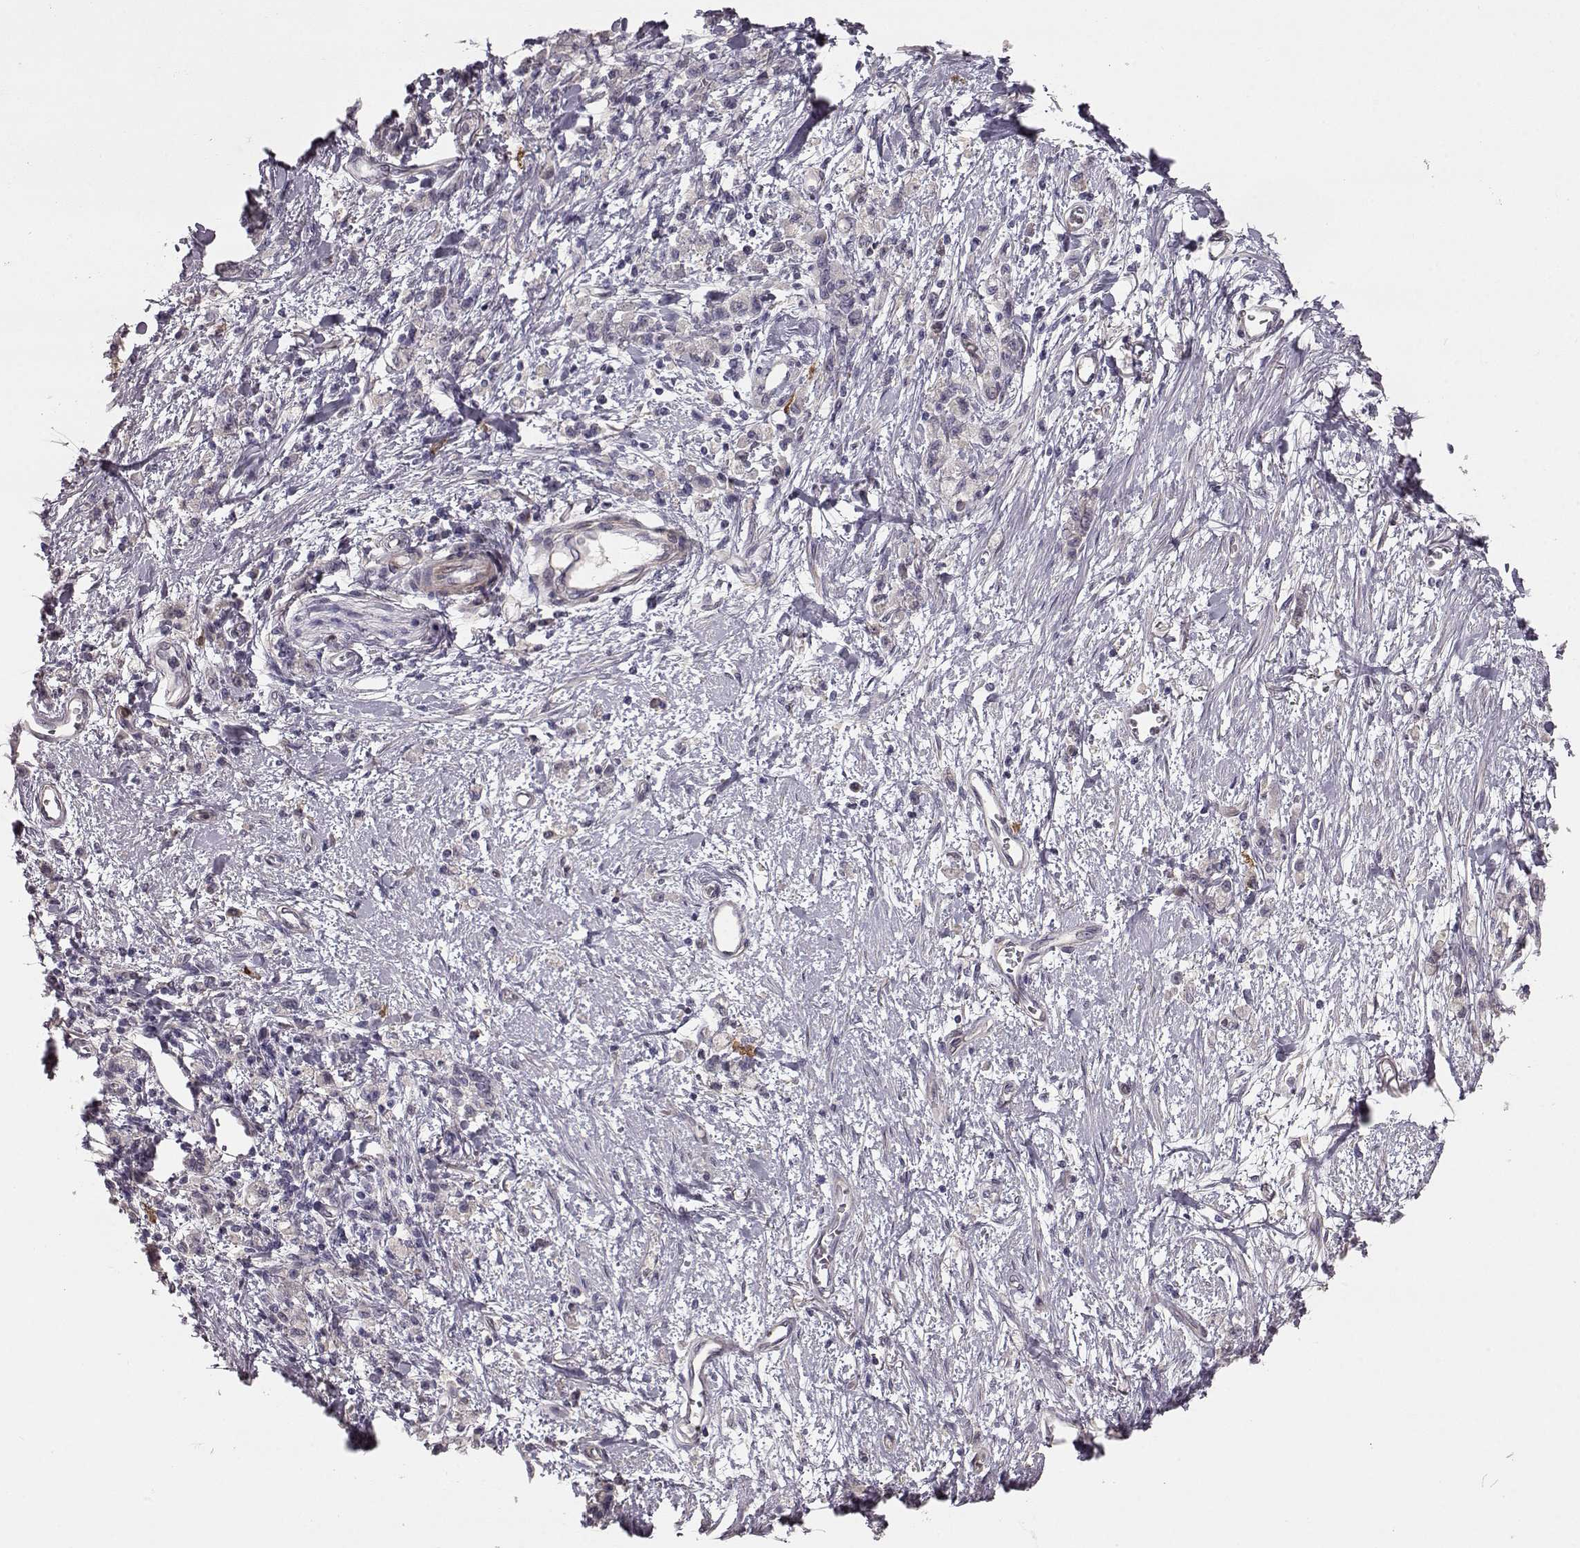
{"staining": {"intensity": "negative", "quantity": "none", "location": "none"}, "tissue": "stomach cancer", "cell_type": "Tumor cells", "image_type": "cancer", "snomed": [{"axis": "morphology", "description": "Adenocarcinoma, NOS"}, {"axis": "topography", "description": "Stomach"}], "caption": "The histopathology image exhibits no significant positivity in tumor cells of stomach adenocarcinoma. Nuclei are stained in blue.", "gene": "GPR50", "patient": {"sex": "male", "age": 77}}